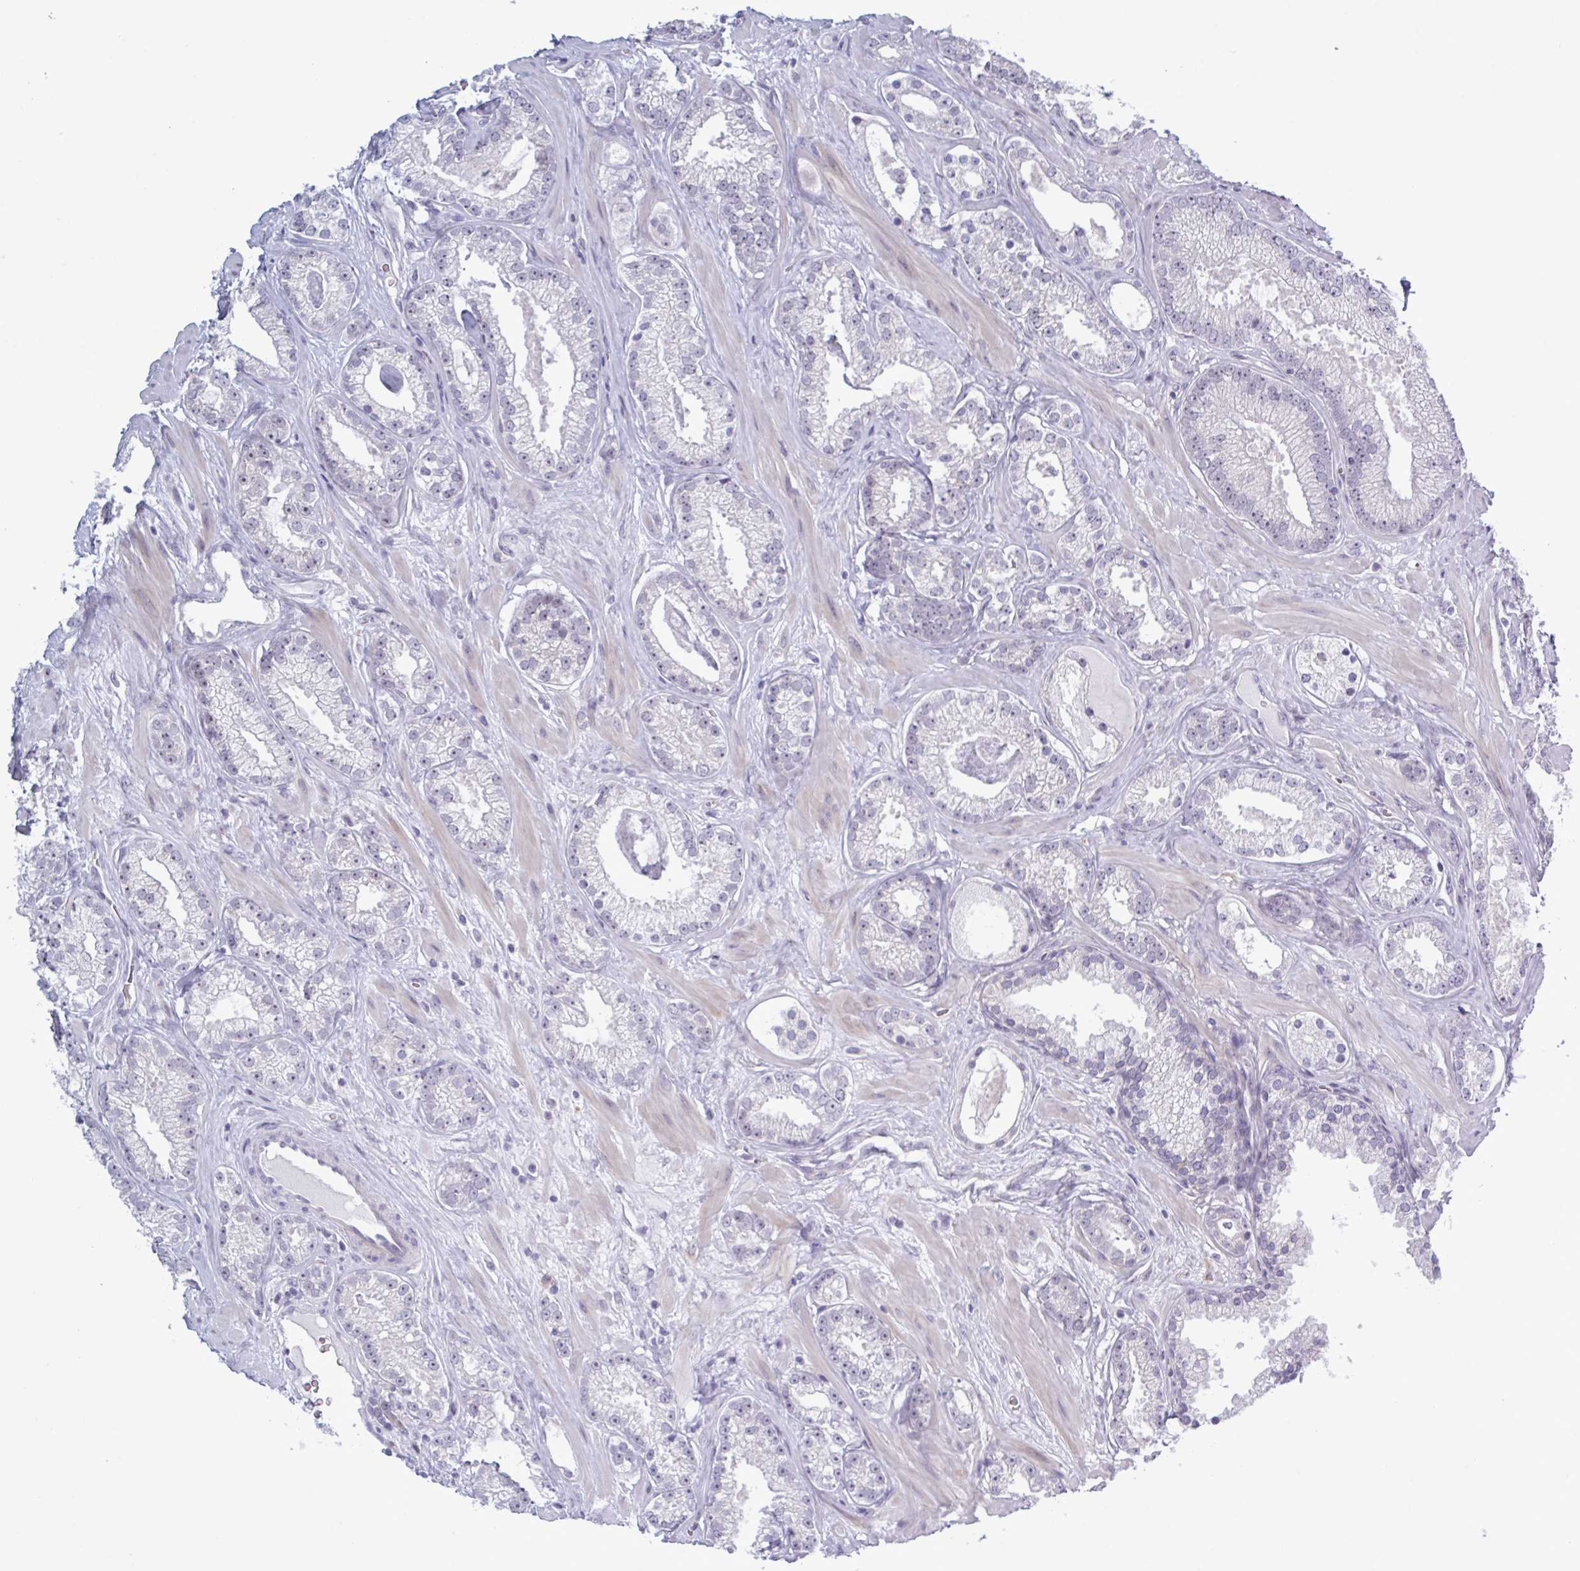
{"staining": {"intensity": "negative", "quantity": "none", "location": "none"}, "tissue": "prostate cancer", "cell_type": "Tumor cells", "image_type": "cancer", "snomed": [{"axis": "morphology", "description": "Adenocarcinoma, High grade"}, {"axis": "topography", "description": "Prostate"}], "caption": "This is a image of immunohistochemistry (IHC) staining of prostate cancer, which shows no staining in tumor cells.", "gene": "HSD11B2", "patient": {"sex": "male", "age": 66}}